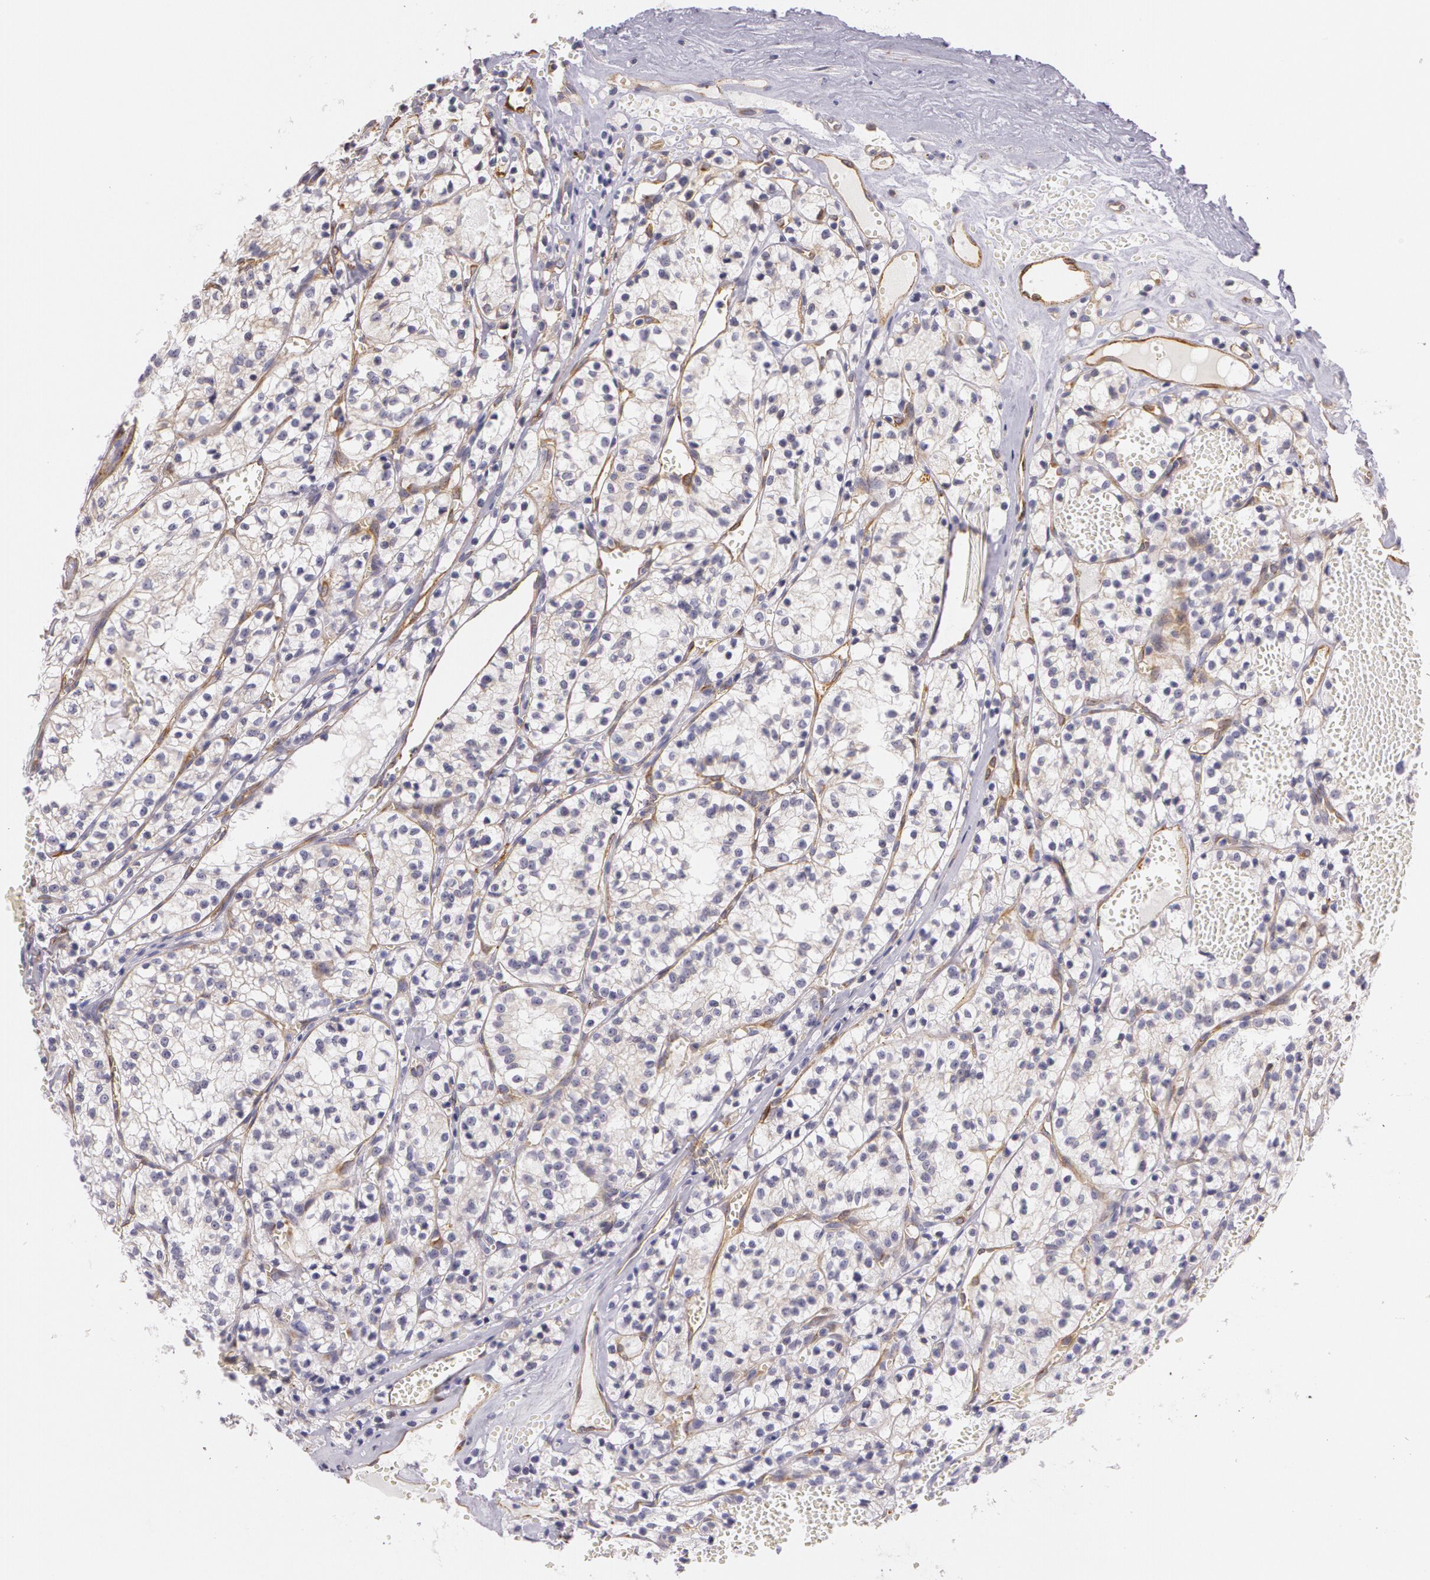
{"staining": {"intensity": "weak", "quantity": "25%-75%", "location": "cytoplasmic/membranous"}, "tissue": "renal cancer", "cell_type": "Tumor cells", "image_type": "cancer", "snomed": [{"axis": "morphology", "description": "Adenocarcinoma, NOS"}, {"axis": "topography", "description": "Kidney"}], "caption": "DAB immunohistochemical staining of renal cancer displays weak cytoplasmic/membranous protein positivity in approximately 25%-75% of tumor cells. (Stains: DAB in brown, nuclei in blue, Microscopy: brightfield microscopy at high magnification).", "gene": "APP", "patient": {"sex": "male", "age": 61}}